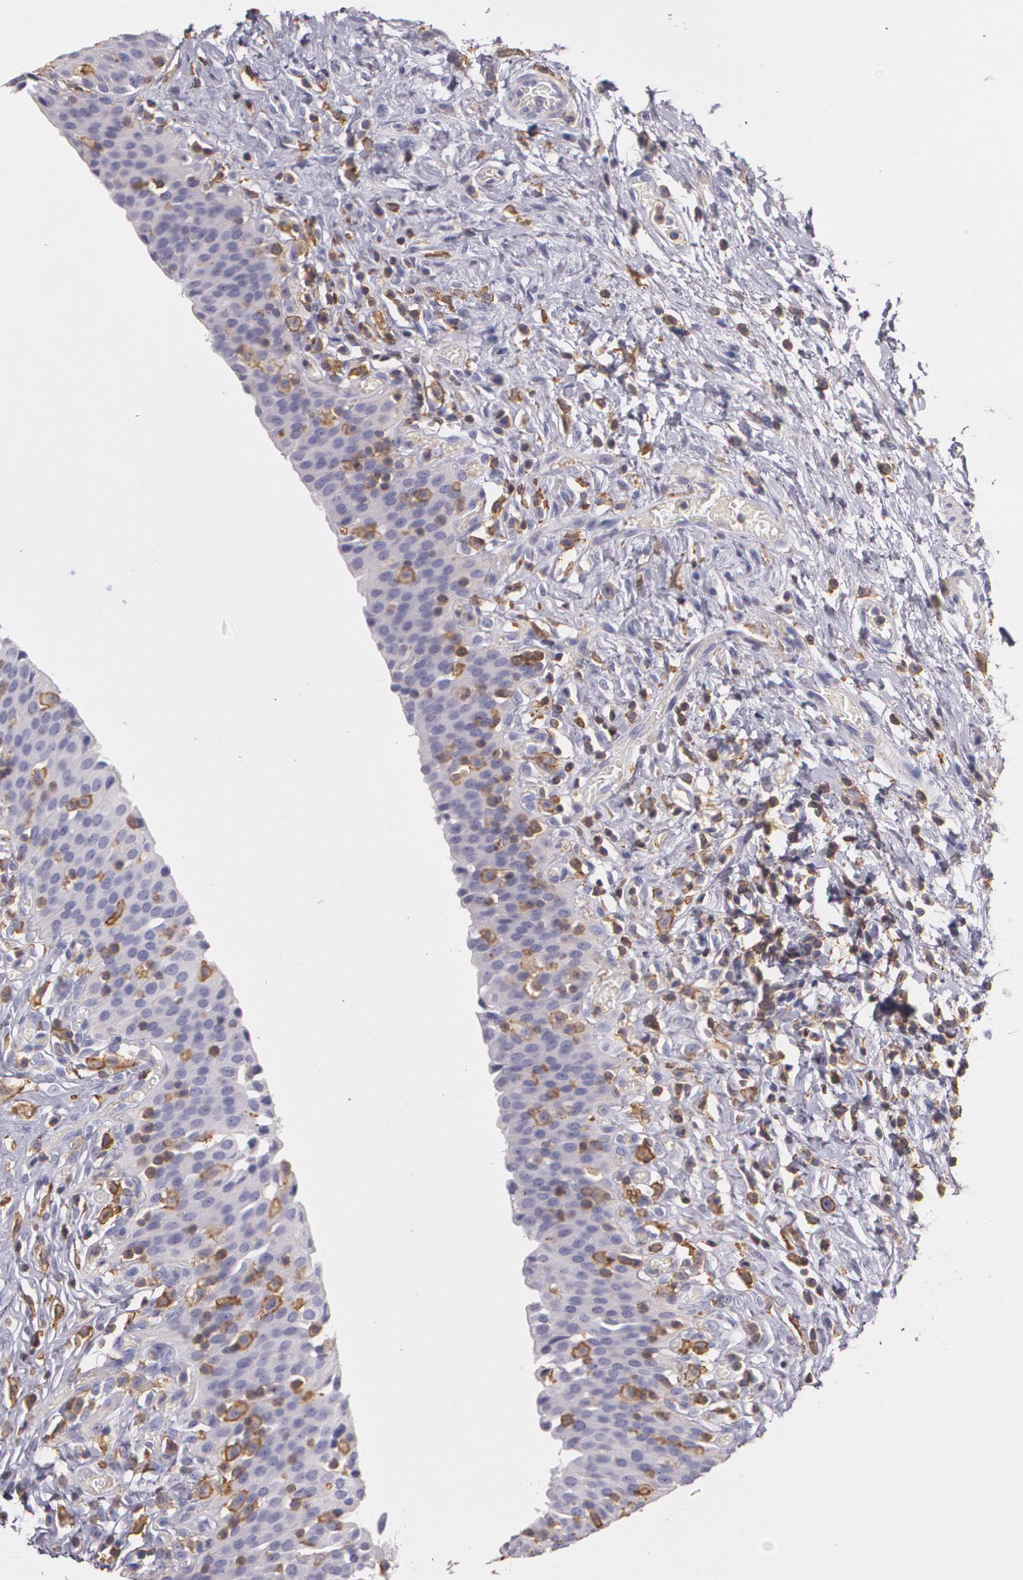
{"staining": {"intensity": "moderate", "quantity": "<25%", "location": "cytoplasmic/membranous"}, "tissue": "urinary bladder", "cell_type": "Urothelial cells", "image_type": "normal", "snomed": [{"axis": "morphology", "description": "Normal tissue, NOS"}, {"axis": "topography", "description": "Urinary bladder"}], "caption": "Immunohistochemical staining of benign urinary bladder shows moderate cytoplasmic/membranous protein positivity in approximately <25% of urothelial cells.", "gene": "TGFBR1", "patient": {"sex": "male", "age": 51}}